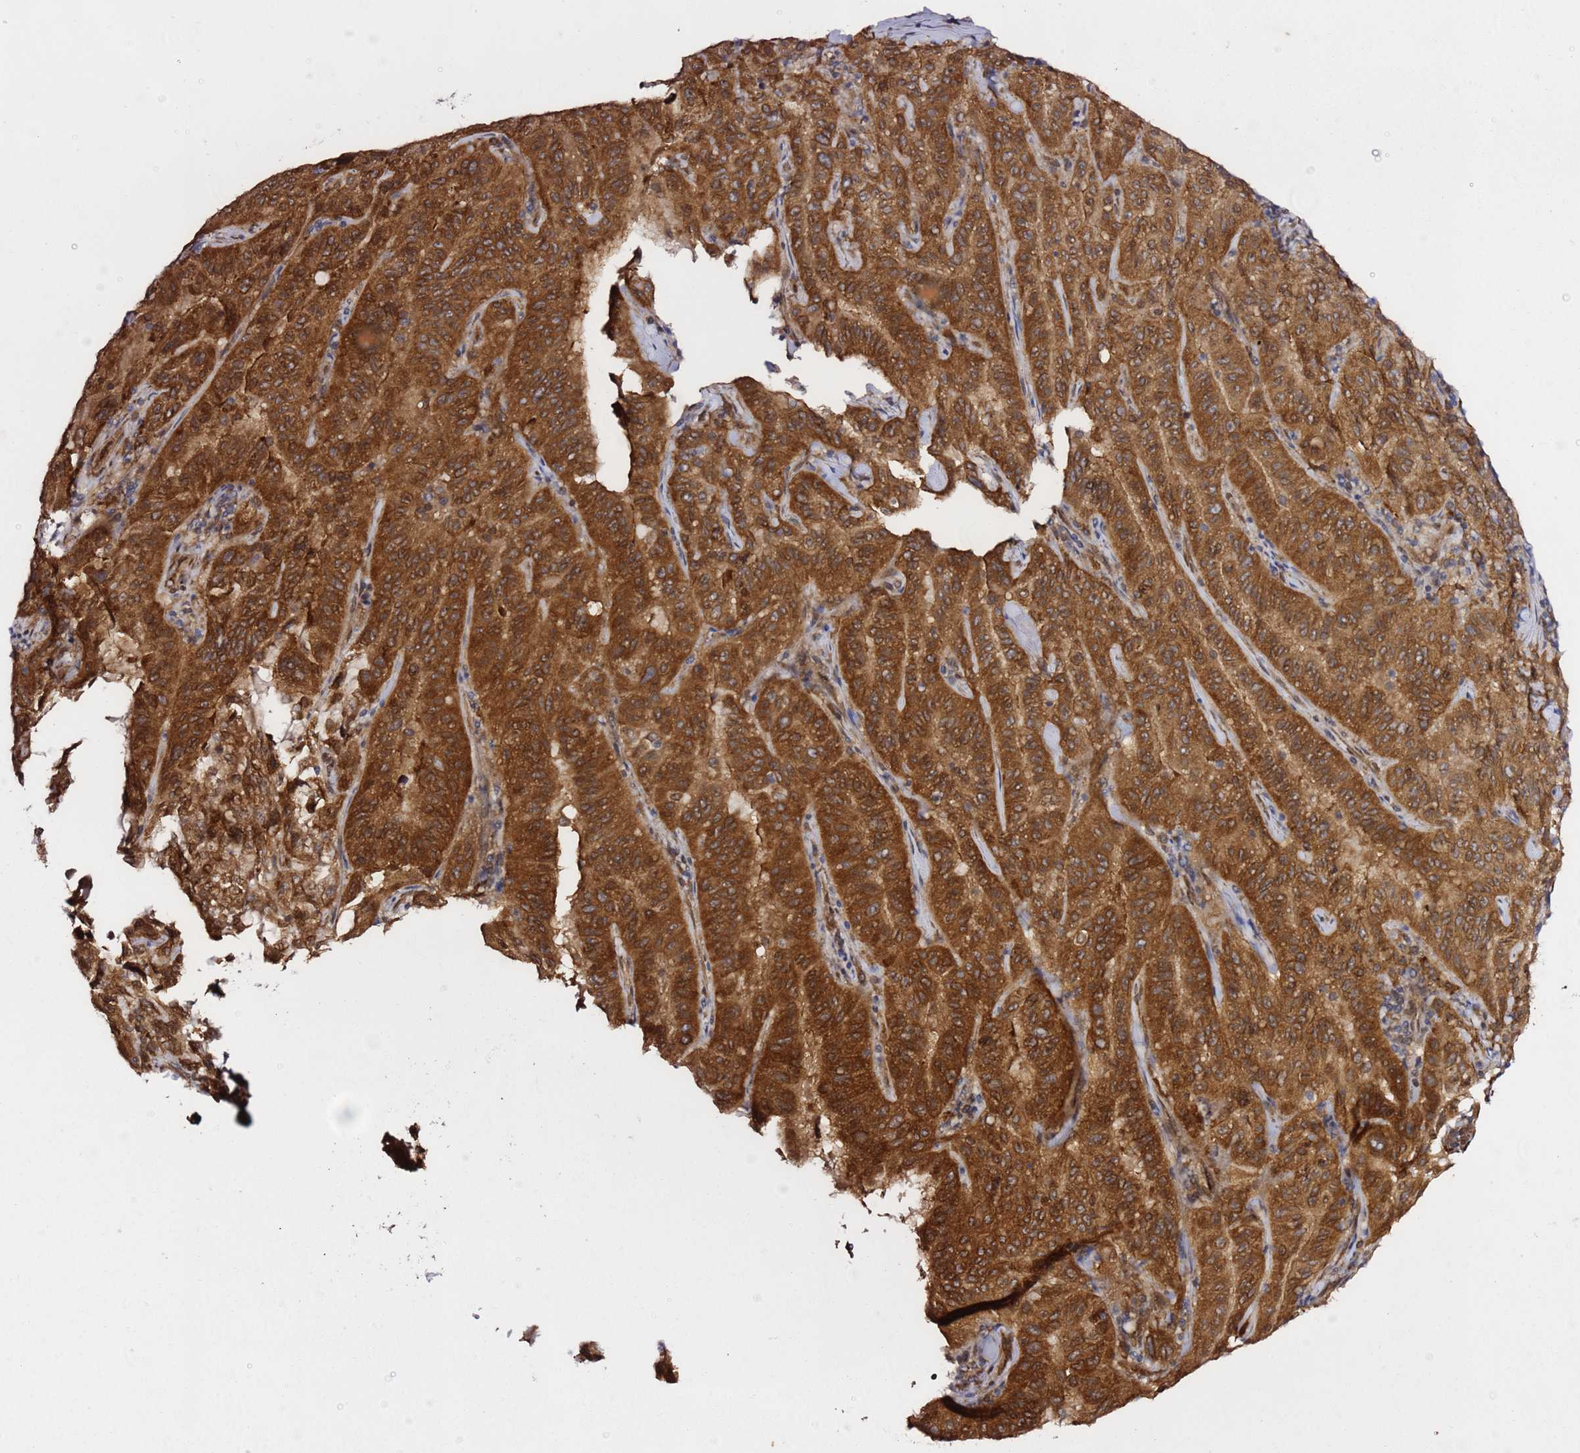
{"staining": {"intensity": "strong", "quantity": ">75%", "location": "cytoplasmic/membranous"}, "tissue": "pancreatic cancer", "cell_type": "Tumor cells", "image_type": "cancer", "snomed": [{"axis": "morphology", "description": "Adenocarcinoma, NOS"}, {"axis": "topography", "description": "Pancreas"}], "caption": "This histopathology image displays immunohistochemistry (IHC) staining of pancreatic cancer (adenocarcinoma), with high strong cytoplasmic/membranous staining in about >75% of tumor cells.", "gene": "PRKAB2", "patient": {"sex": "male", "age": 63}}